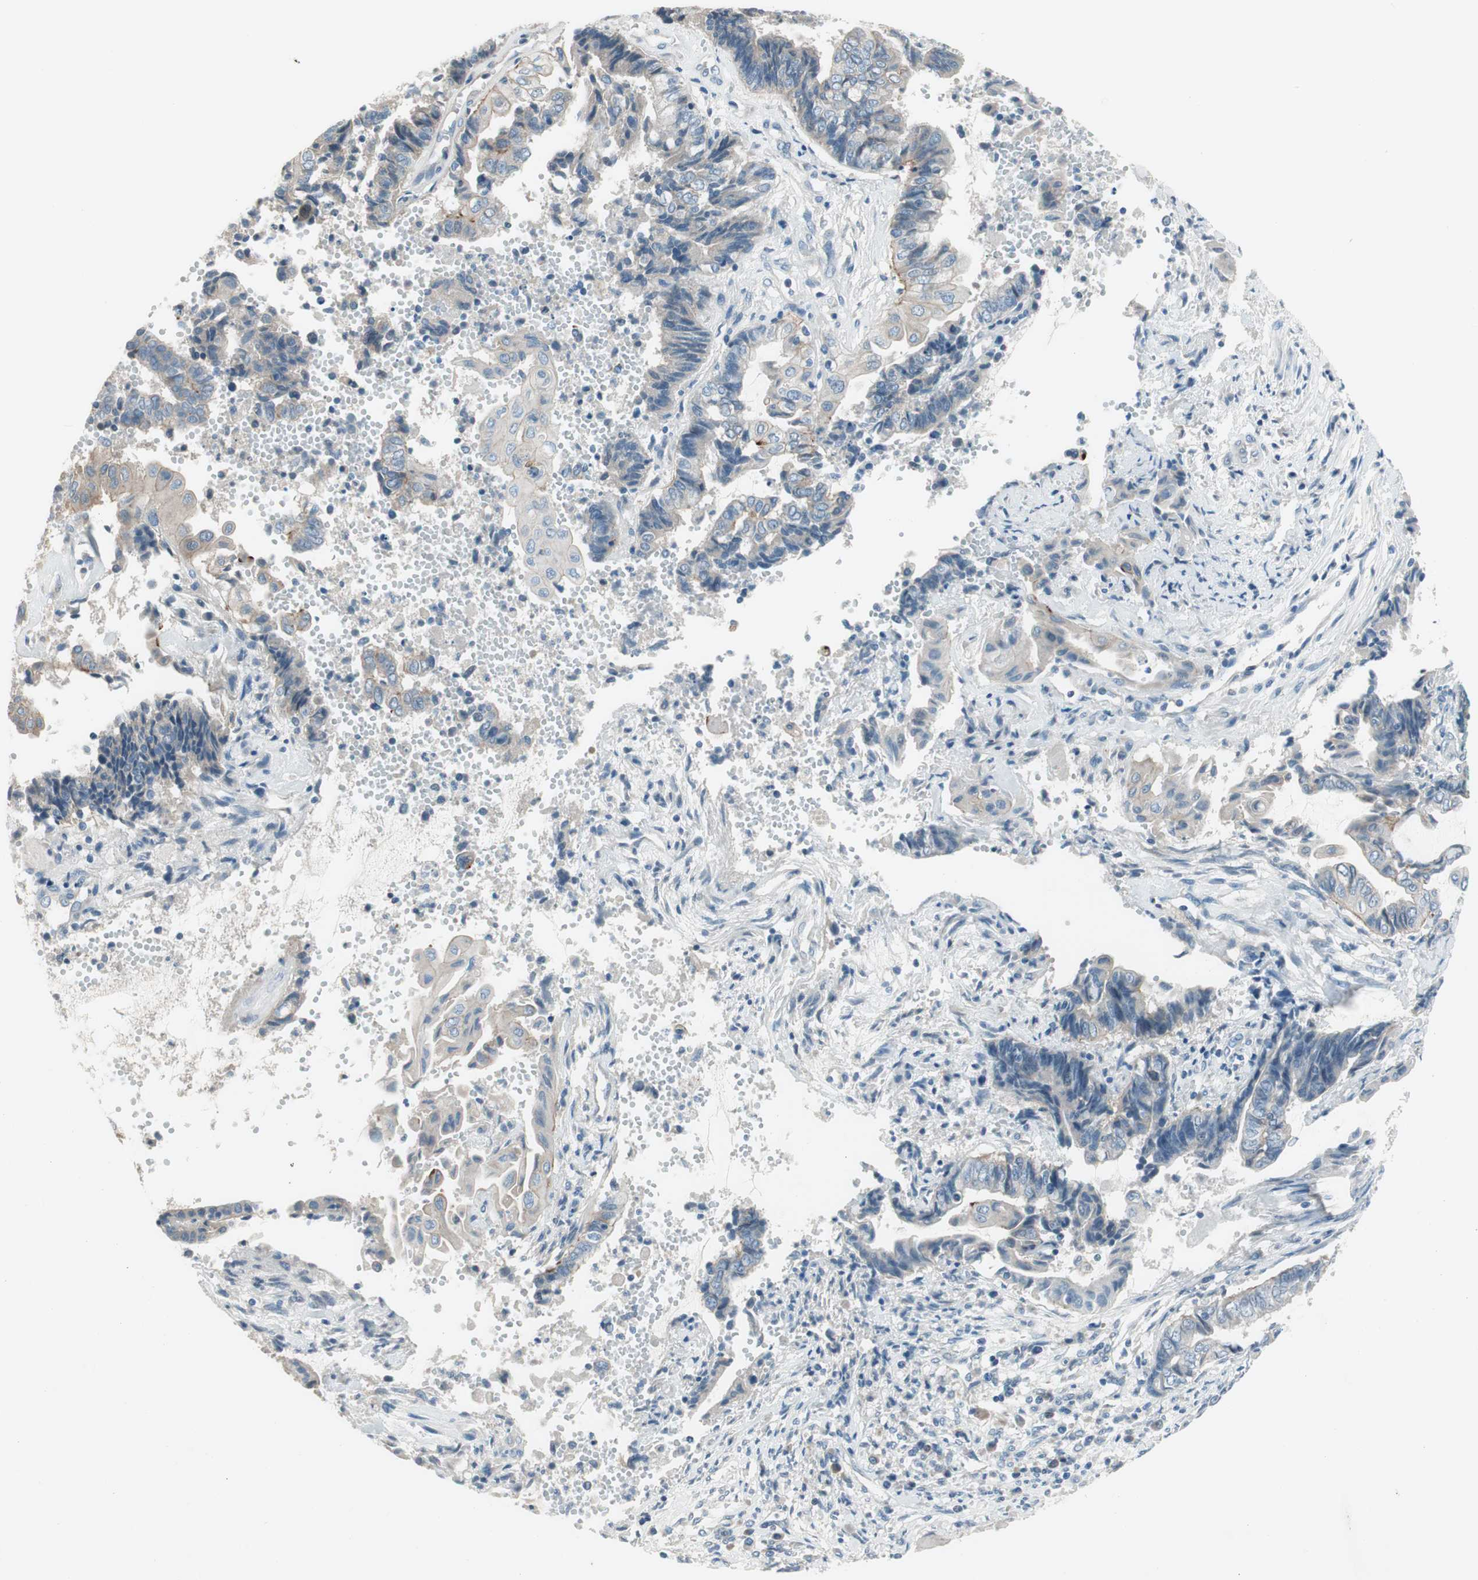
{"staining": {"intensity": "weak", "quantity": "<25%", "location": "cytoplasmic/membranous"}, "tissue": "endometrial cancer", "cell_type": "Tumor cells", "image_type": "cancer", "snomed": [{"axis": "morphology", "description": "Adenocarcinoma, NOS"}, {"axis": "topography", "description": "Uterus"}, {"axis": "topography", "description": "Endometrium"}], "caption": "A micrograph of human endometrial adenocarcinoma is negative for staining in tumor cells.", "gene": "PRRG4", "patient": {"sex": "female", "age": 70}}